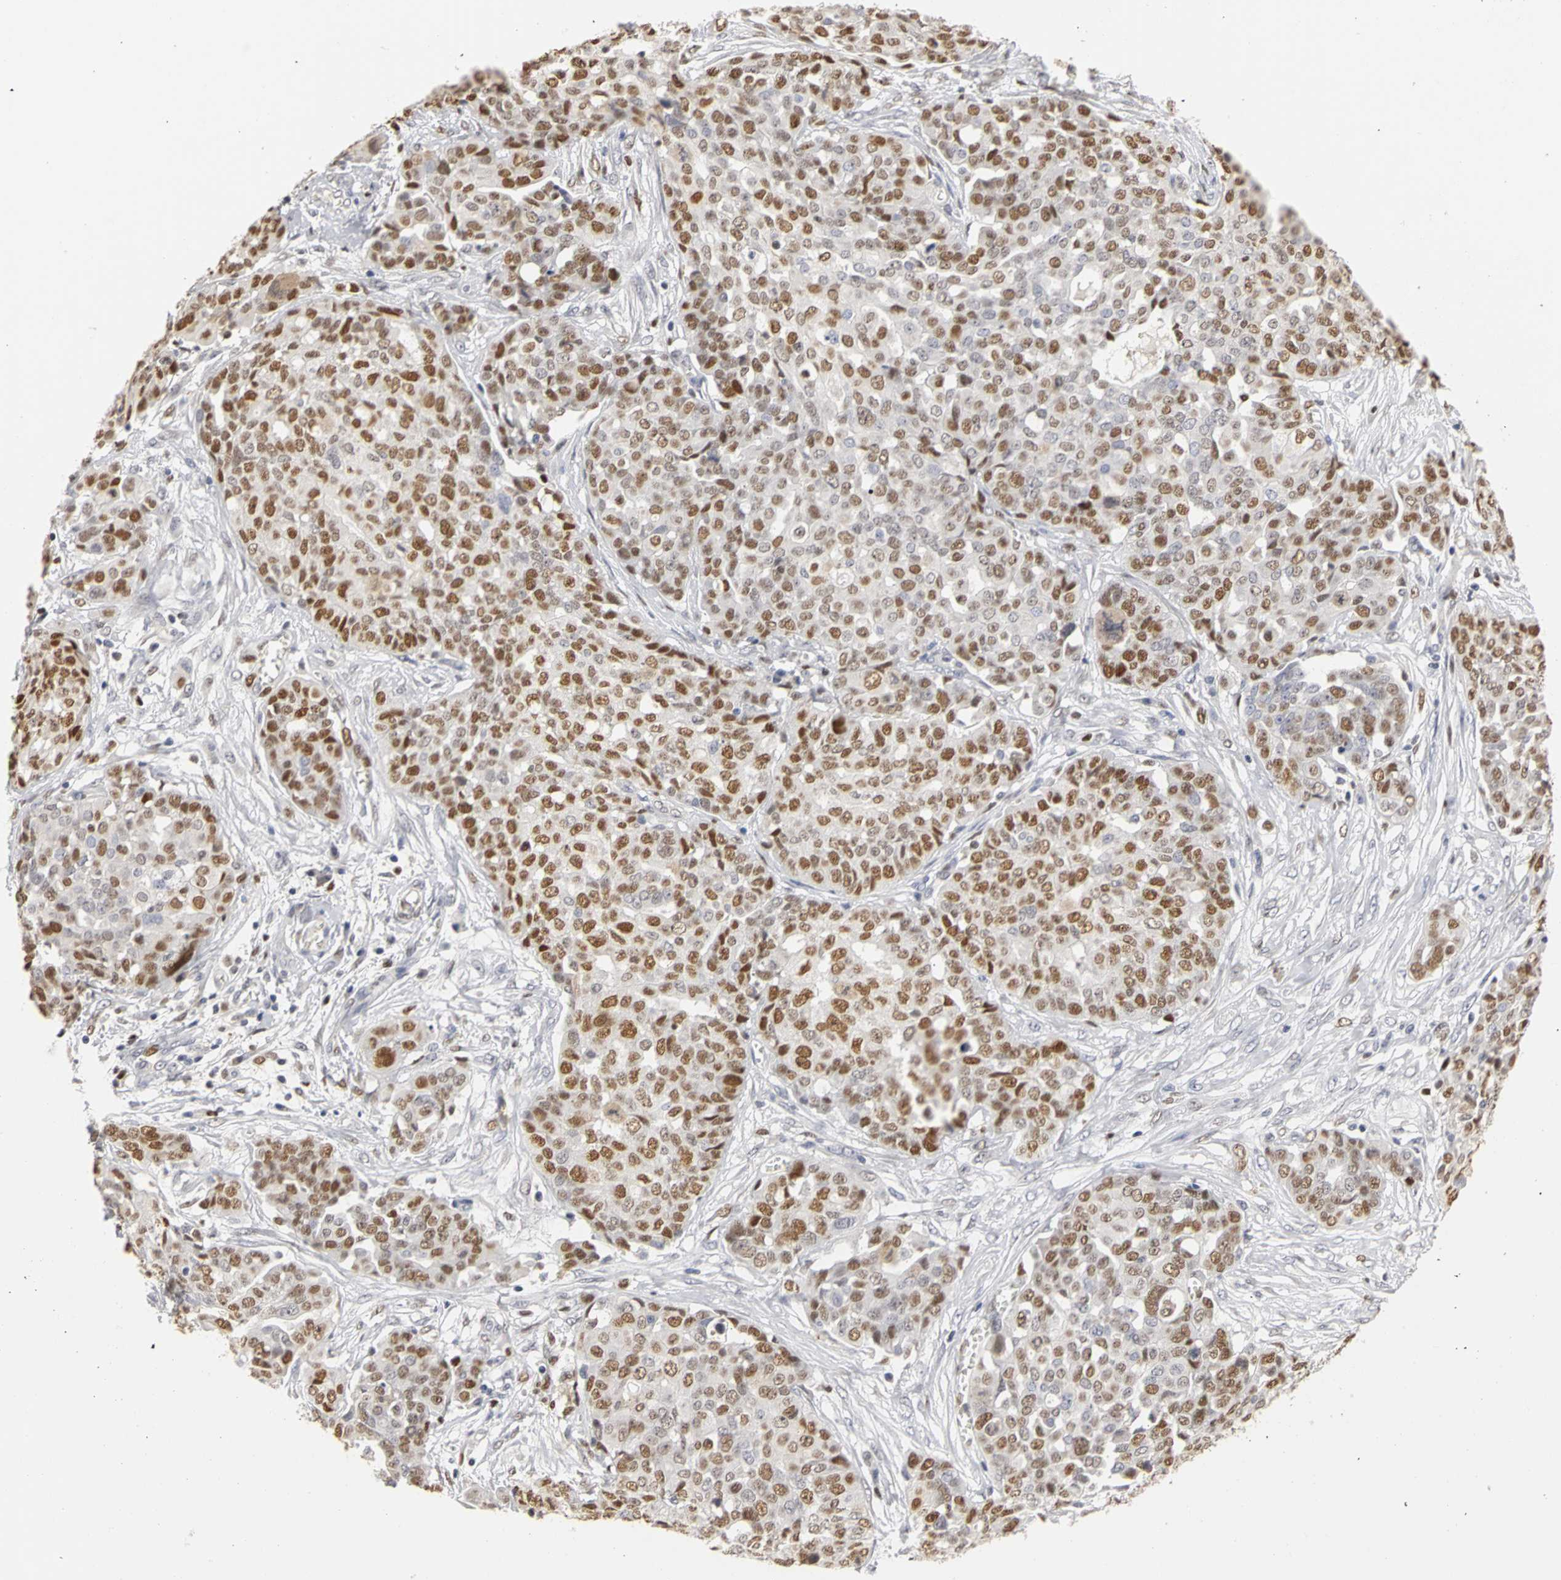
{"staining": {"intensity": "strong", "quantity": ">75%", "location": "nuclear"}, "tissue": "ovarian cancer", "cell_type": "Tumor cells", "image_type": "cancer", "snomed": [{"axis": "morphology", "description": "Cystadenocarcinoma, serous, NOS"}, {"axis": "topography", "description": "Soft tissue"}, {"axis": "topography", "description": "Ovary"}], "caption": "Serous cystadenocarcinoma (ovarian) was stained to show a protein in brown. There is high levels of strong nuclear staining in about >75% of tumor cells.", "gene": "MCM6", "patient": {"sex": "female", "age": 57}}